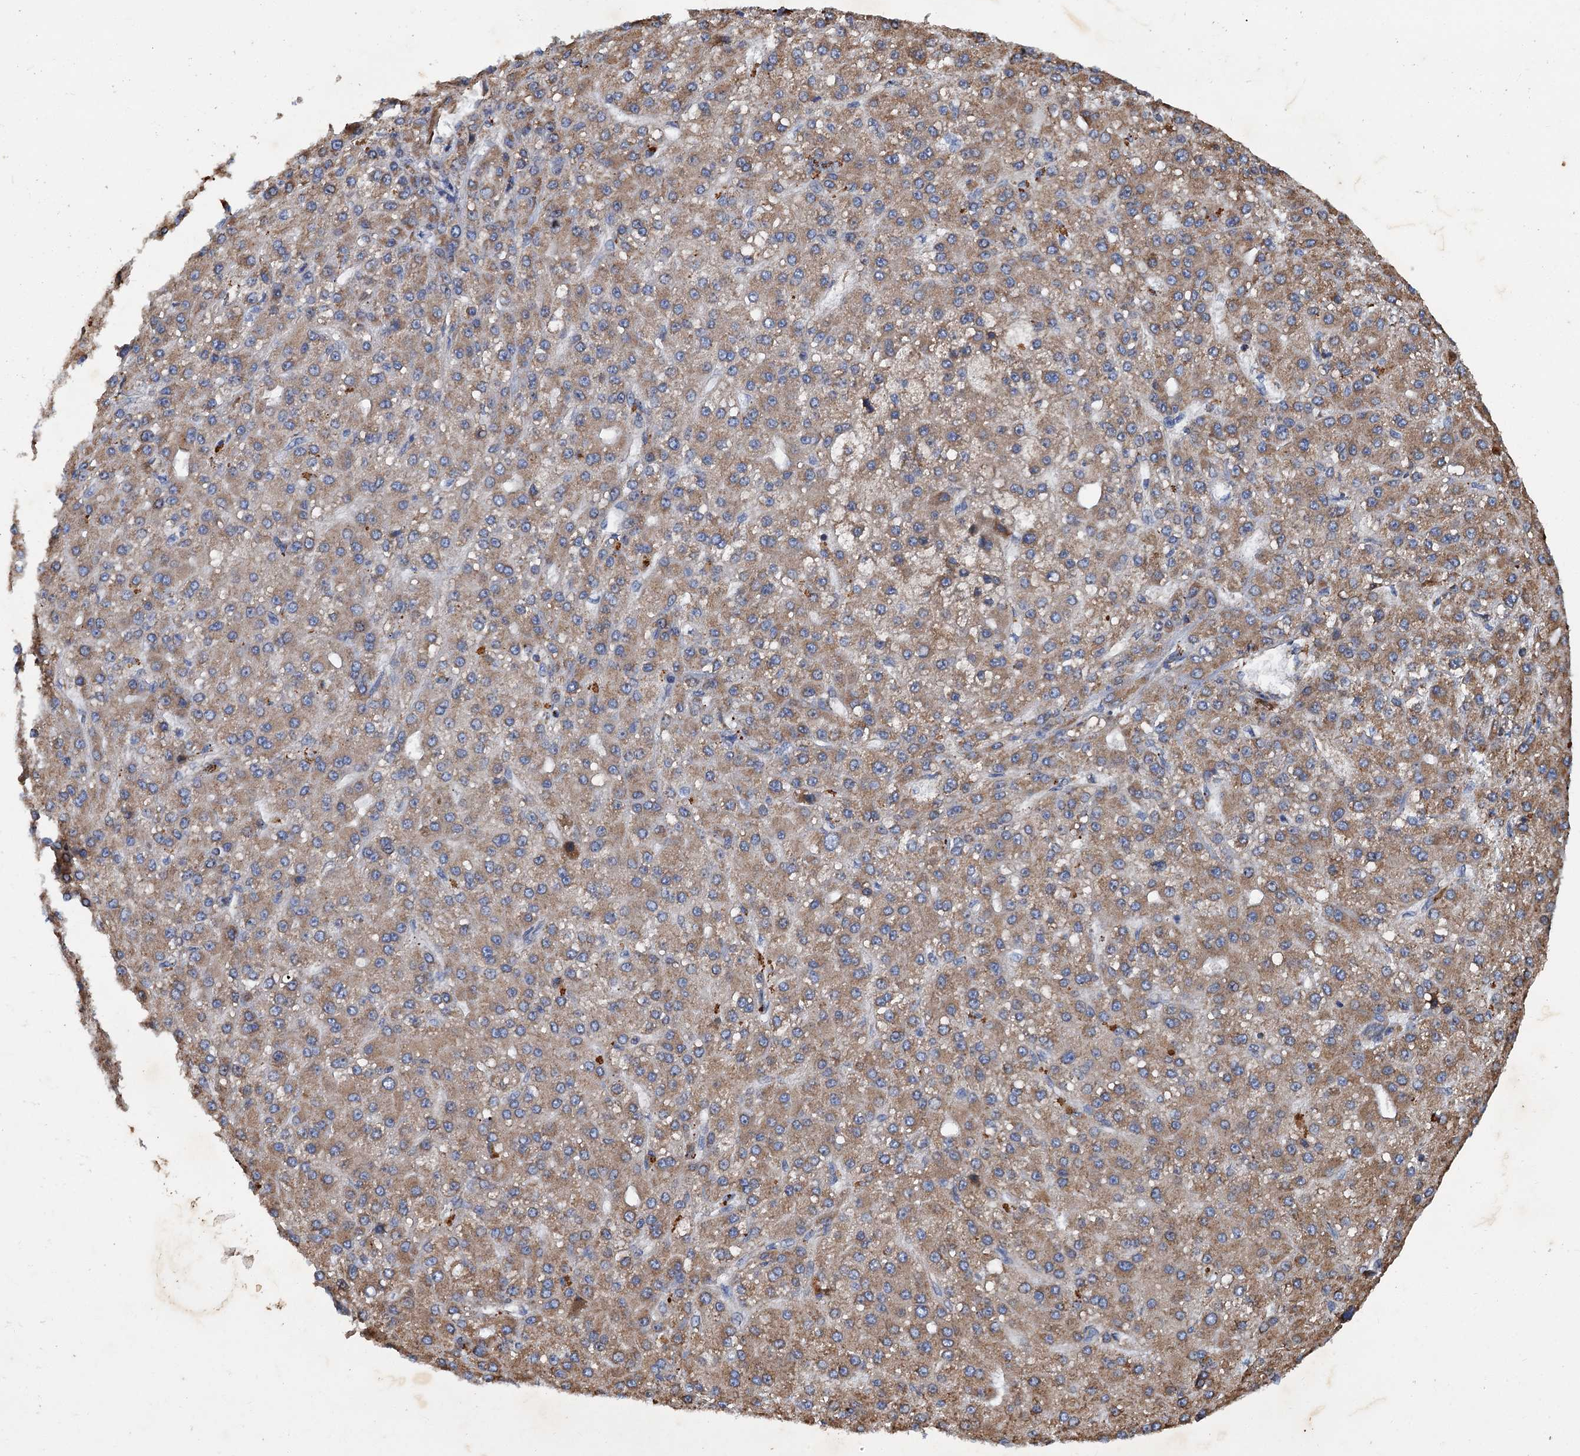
{"staining": {"intensity": "moderate", "quantity": ">75%", "location": "cytoplasmic/membranous"}, "tissue": "liver cancer", "cell_type": "Tumor cells", "image_type": "cancer", "snomed": [{"axis": "morphology", "description": "Carcinoma, Hepatocellular, NOS"}, {"axis": "topography", "description": "Liver"}], "caption": "This is a photomicrograph of immunohistochemistry (IHC) staining of liver cancer (hepatocellular carcinoma), which shows moderate expression in the cytoplasmic/membranous of tumor cells.", "gene": "LINS1", "patient": {"sex": "male", "age": 67}}